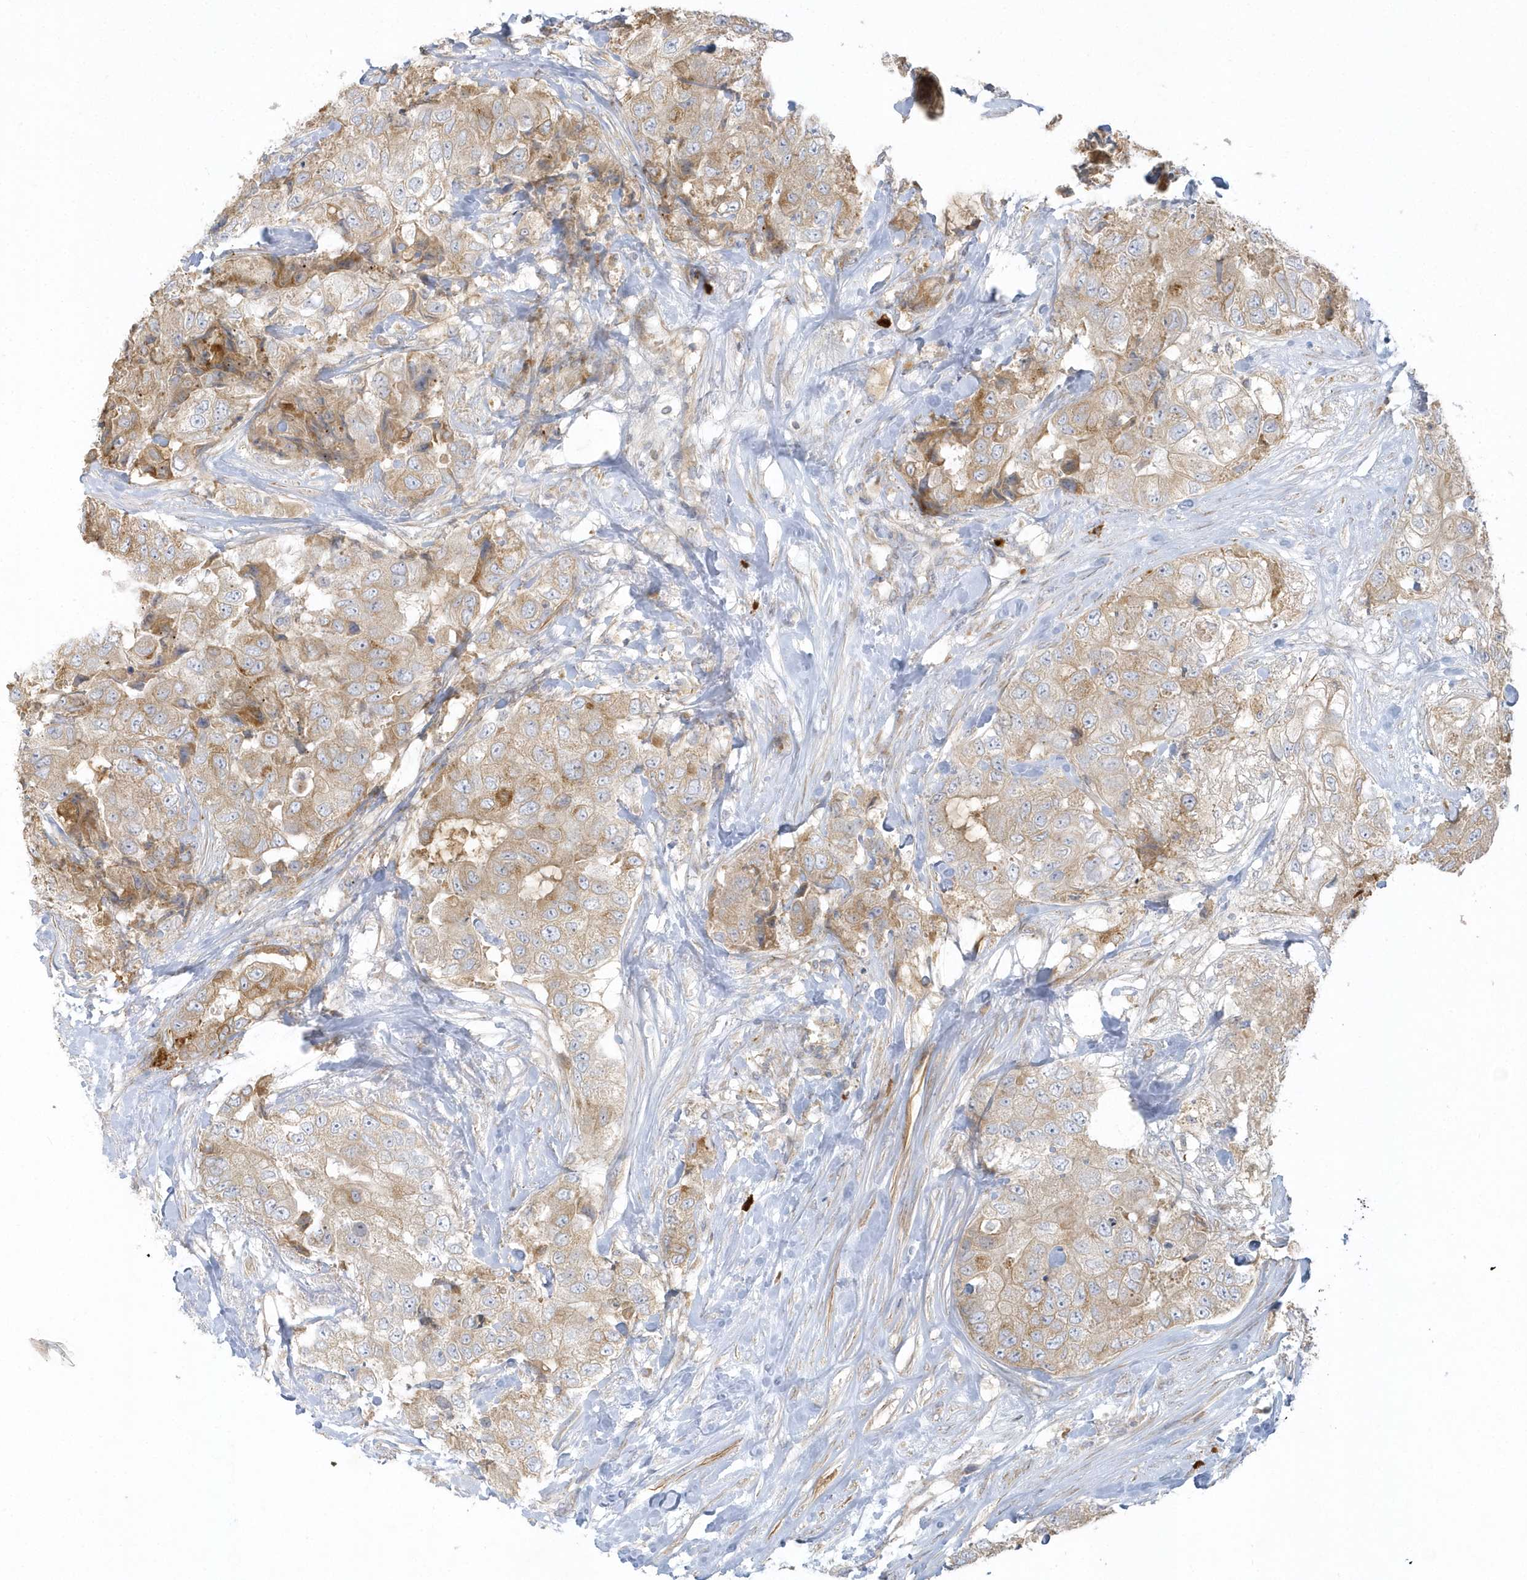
{"staining": {"intensity": "weak", "quantity": ">75%", "location": "cytoplasmic/membranous"}, "tissue": "breast cancer", "cell_type": "Tumor cells", "image_type": "cancer", "snomed": [{"axis": "morphology", "description": "Duct carcinoma"}, {"axis": "topography", "description": "Breast"}], "caption": "A brown stain highlights weak cytoplasmic/membranous expression of a protein in human infiltrating ductal carcinoma (breast) tumor cells. The staining was performed using DAB (3,3'-diaminobenzidine), with brown indicating positive protein expression. Nuclei are stained blue with hematoxylin.", "gene": "THADA", "patient": {"sex": "female", "age": 62}}